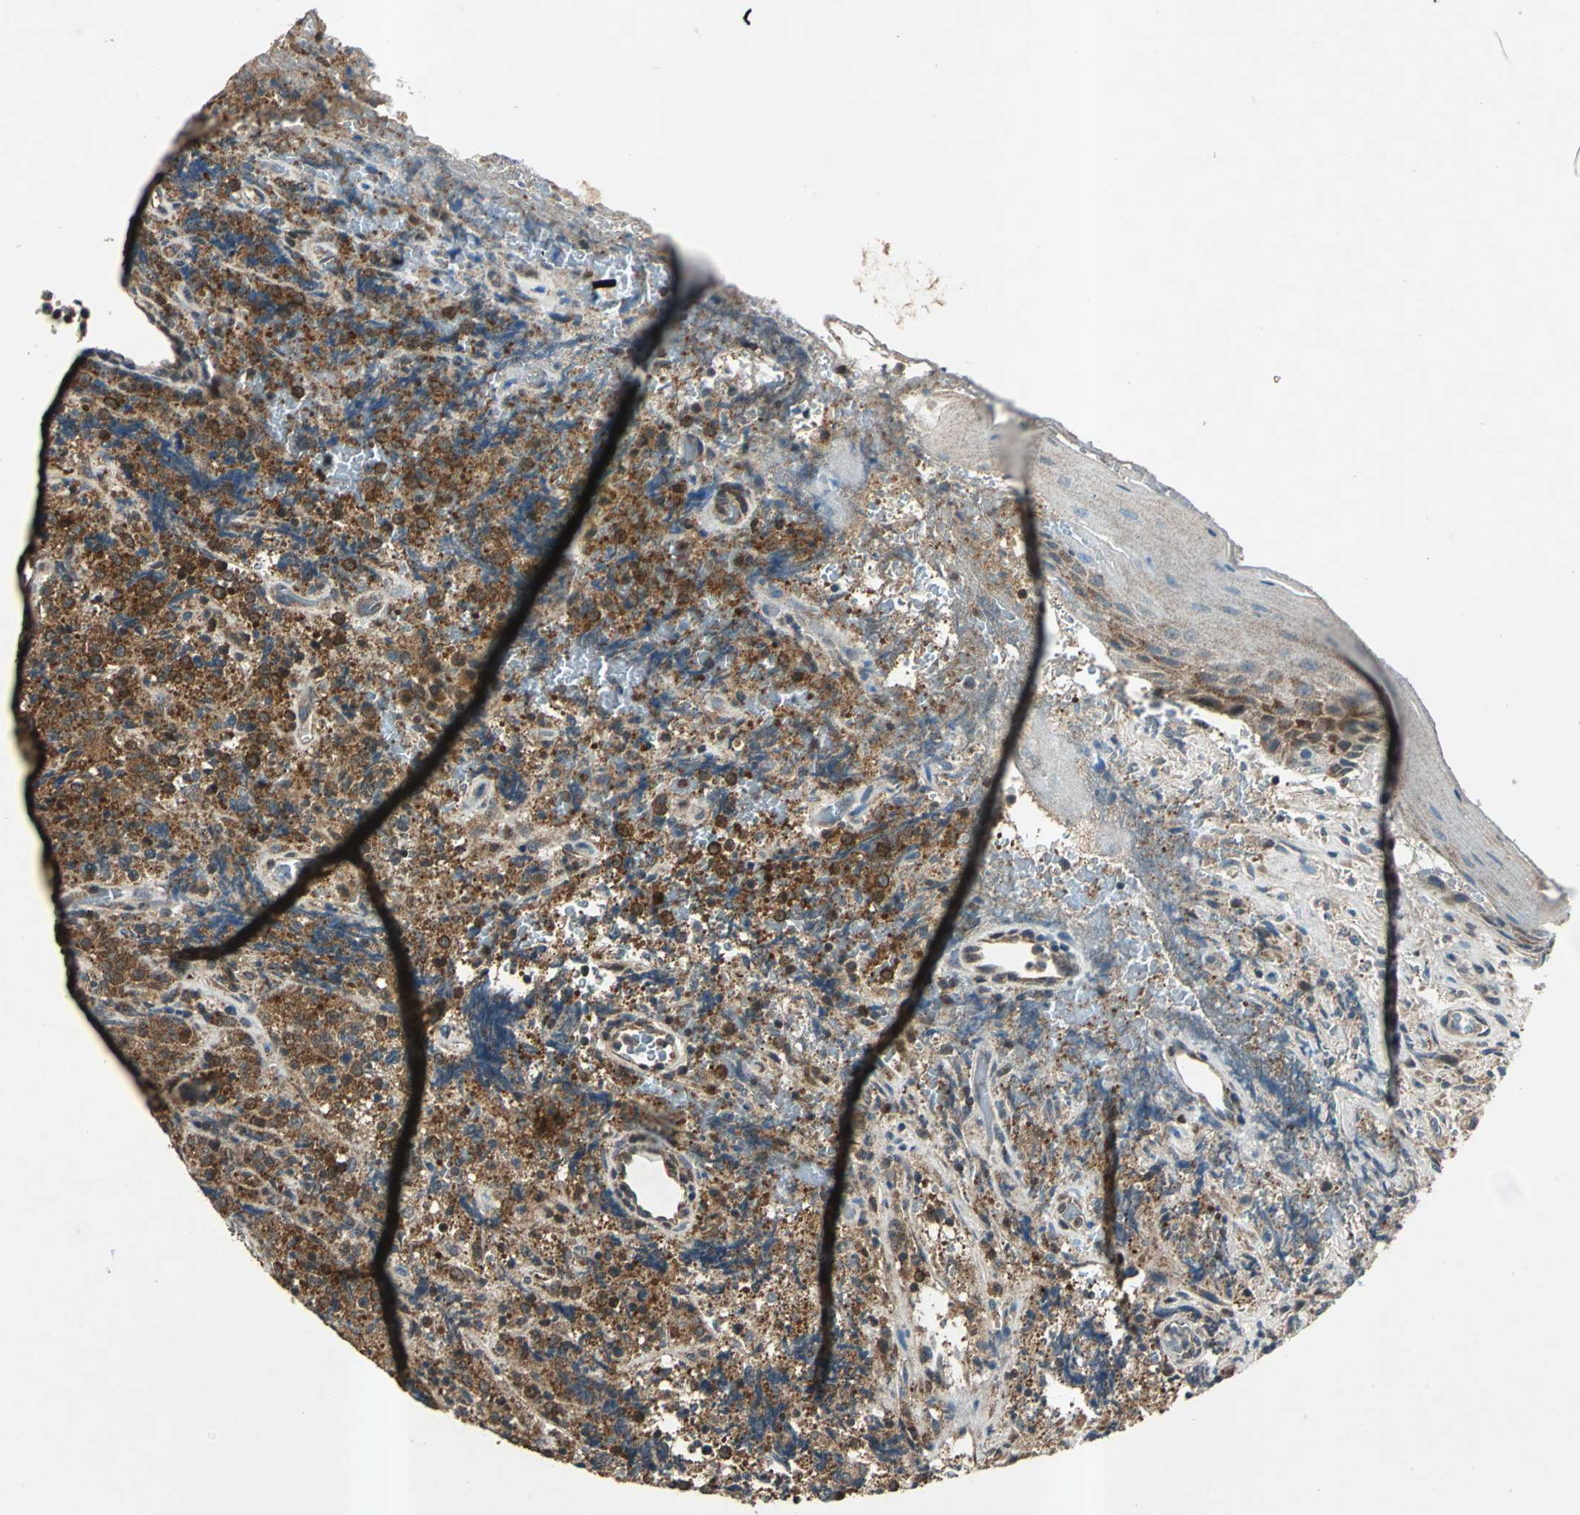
{"staining": {"intensity": "moderate", "quantity": ">75%", "location": "cytoplasmic/membranous"}, "tissue": "lymphoma", "cell_type": "Tumor cells", "image_type": "cancer", "snomed": [{"axis": "morphology", "description": "Malignant lymphoma, non-Hodgkin's type, High grade"}, {"axis": "topography", "description": "Tonsil"}], "caption": "Approximately >75% of tumor cells in human lymphoma demonstrate moderate cytoplasmic/membranous protein expression as visualized by brown immunohistochemical staining.", "gene": "AHSA1", "patient": {"sex": "female", "age": 36}}